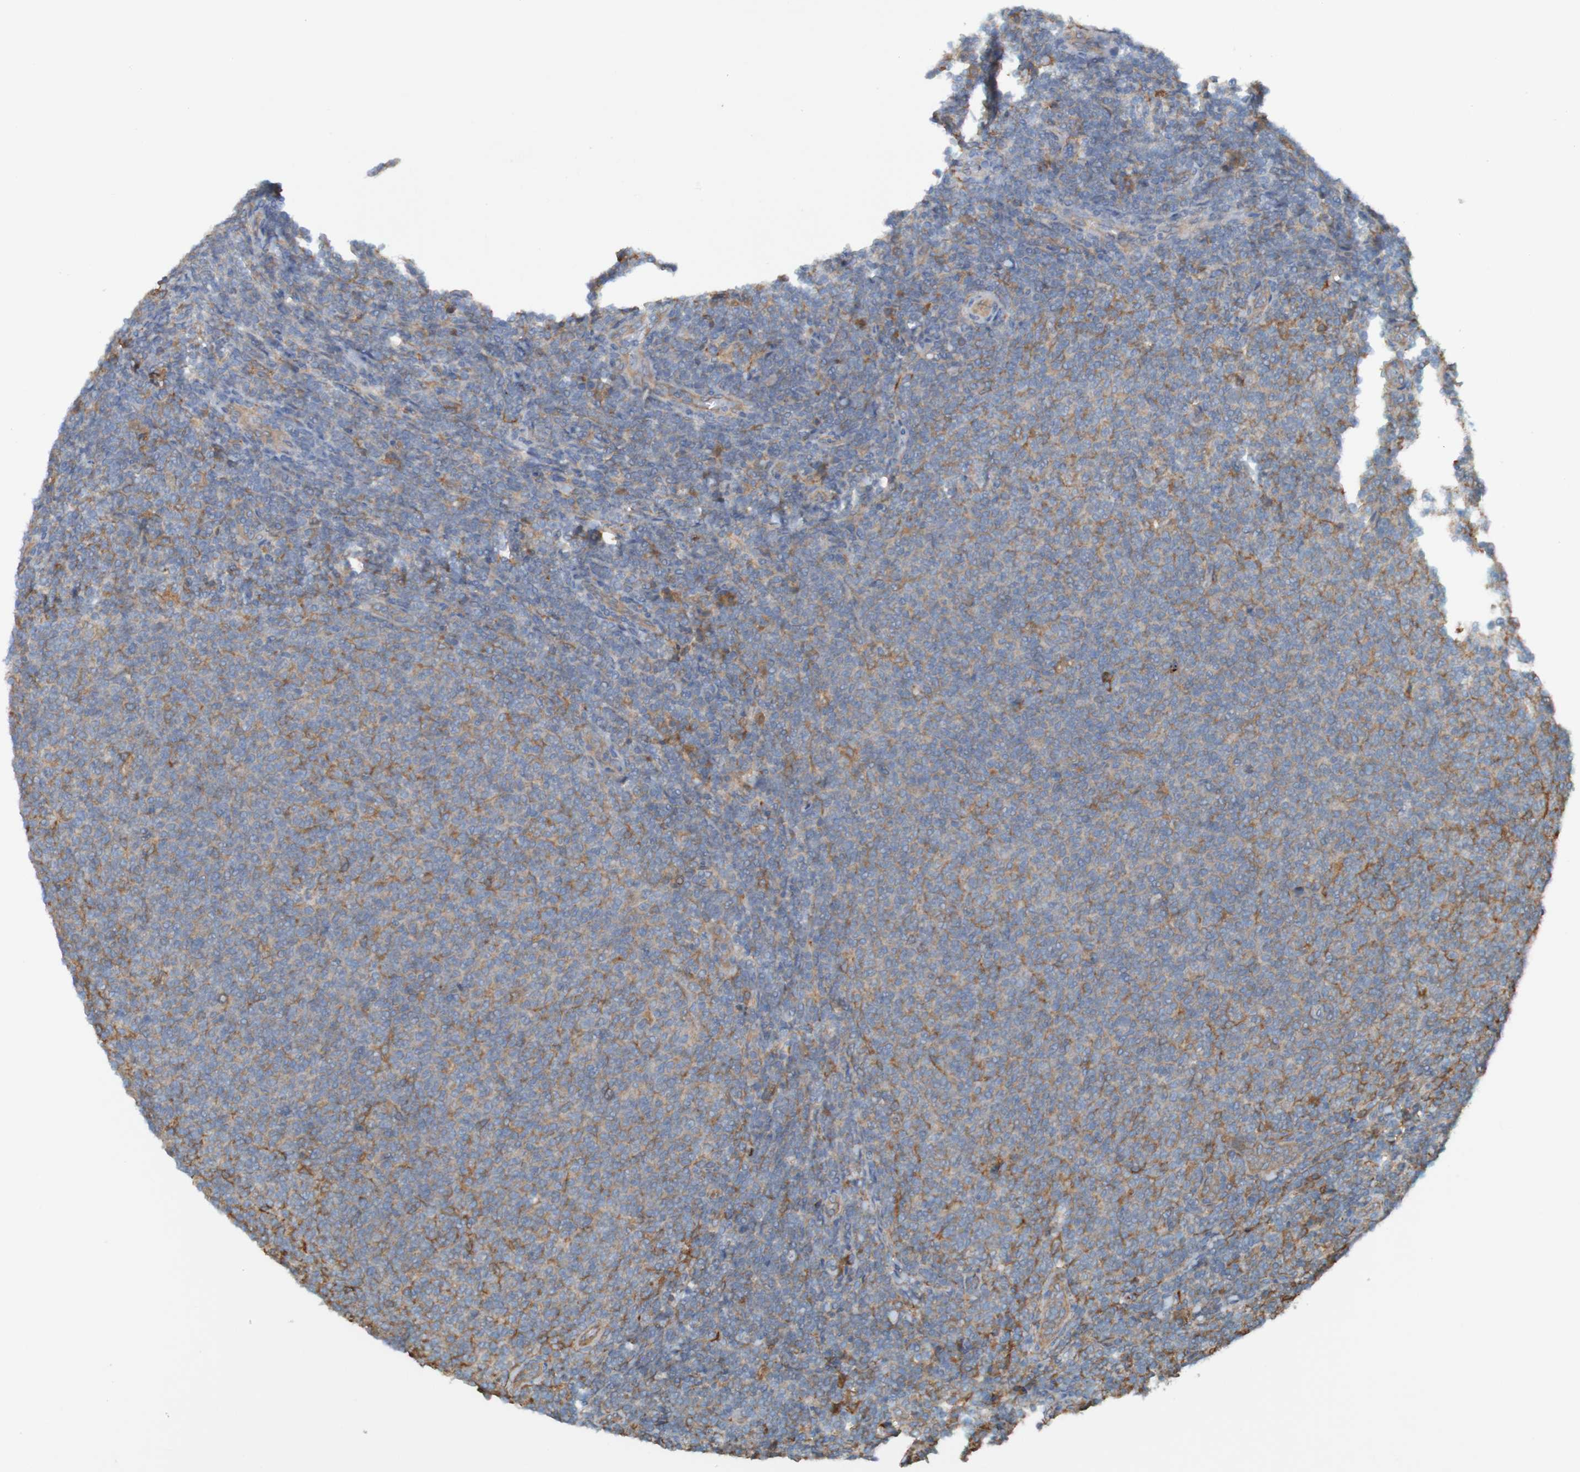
{"staining": {"intensity": "moderate", "quantity": ">75%", "location": "cytoplasmic/membranous"}, "tissue": "lymphoma", "cell_type": "Tumor cells", "image_type": "cancer", "snomed": [{"axis": "morphology", "description": "Malignant lymphoma, non-Hodgkin's type, Low grade"}, {"axis": "topography", "description": "Lymph node"}], "caption": "Tumor cells exhibit medium levels of moderate cytoplasmic/membranous staining in approximately >75% of cells in human lymphoma.", "gene": "DNAJC4", "patient": {"sex": "male", "age": 66}}